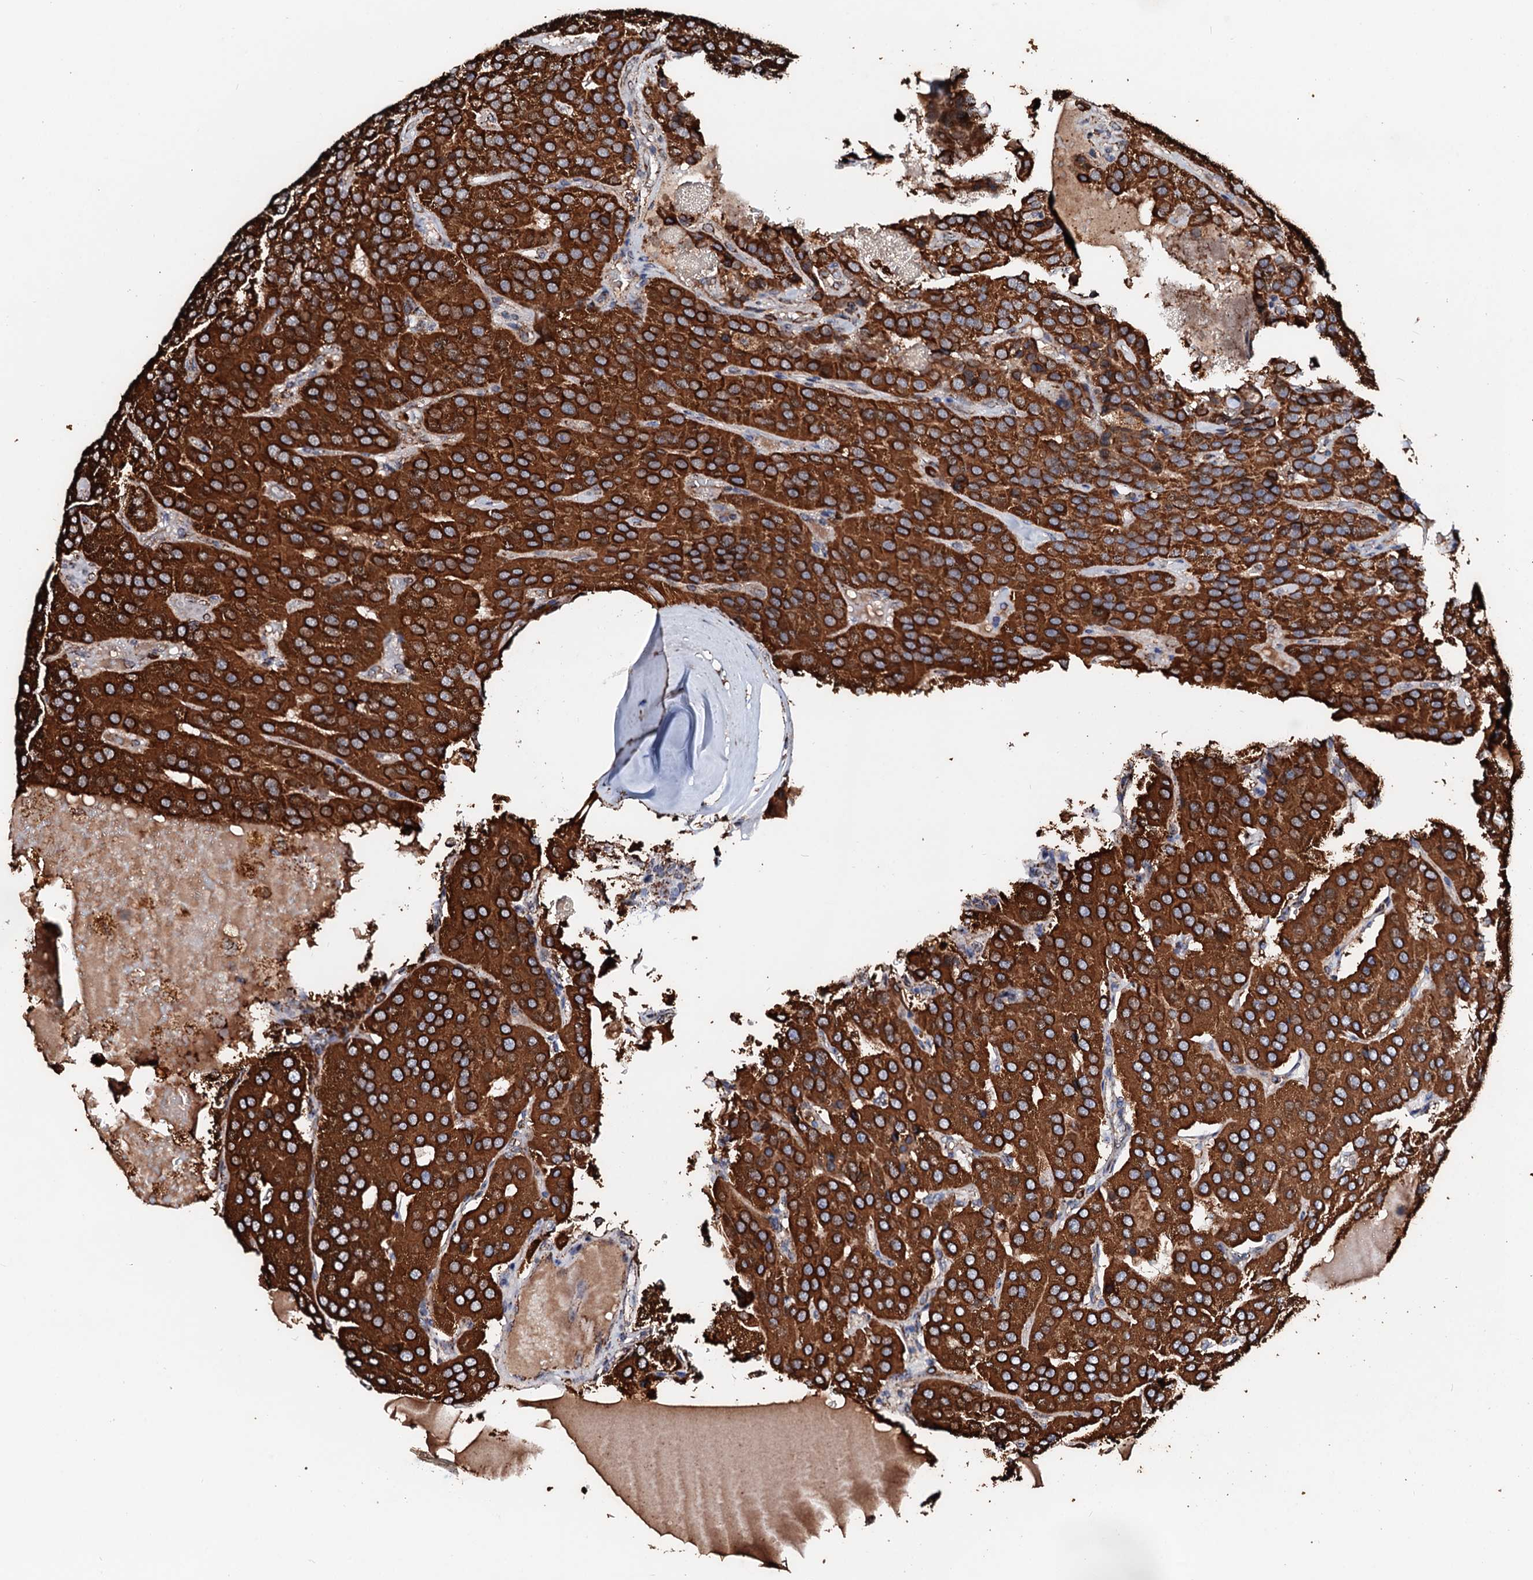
{"staining": {"intensity": "strong", "quantity": ">75%", "location": "cytoplasmic/membranous"}, "tissue": "parathyroid gland", "cell_type": "Glandular cells", "image_type": "normal", "snomed": [{"axis": "morphology", "description": "Normal tissue, NOS"}, {"axis": "morphology", "description": "Adenoma, NOS"}, {"axis": "topography", "description": "Parathyroid gland"}], "caption": "Immunohistochemical staining of benign parathyroid gland shows strong cytoplasmic/membranous protein staining in approximately >75% of glandular cells. (Stains: DAB (3,3'-diaminobenzidine) in brown, nuclei in blue, Microscopy: brightfield microscopy at high magnification).", "gene": "SECISBP2L", "patient": {"sex": "female", "age": 86}}